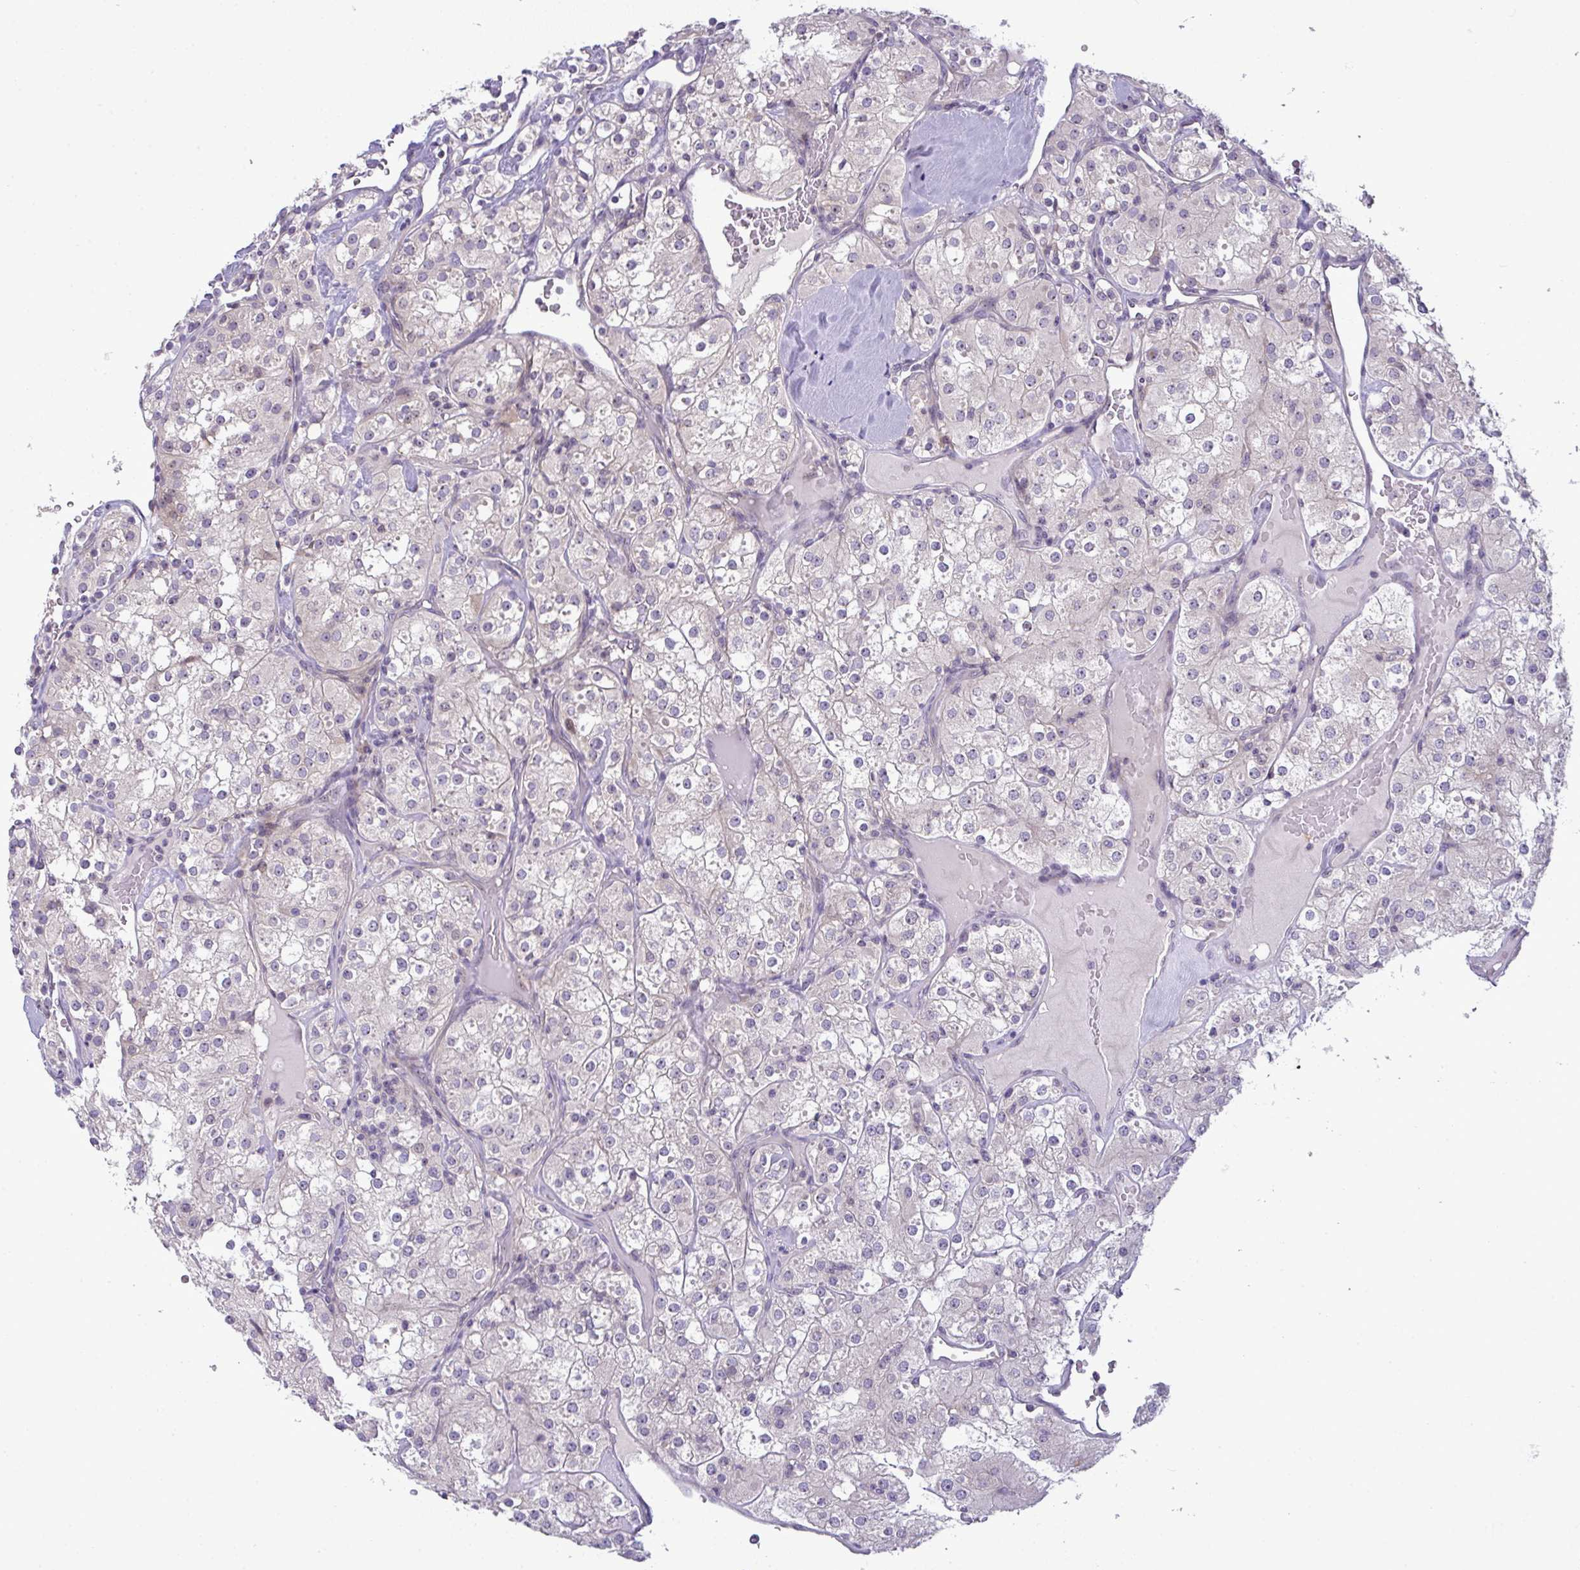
{"staining": {"intensity": "negative", "quantity": "none", "location": "none"}, "tissue": "renal cancer", "cell_type": "Tumor cells", "image_type": "cancer", "snomed": [{"axis": "morphology", "description": "Adenocarcinoma, NOS"}, {"axis": "topography", "description": "Kidney"}], "caption": "High magnification brightfield microscopy of renal cancer stained with DAB (3,3'-diaminobenzidine) (brown) and counterstained with hematoxylin (blue): tumor cells show no significant expression.", "gene": "NT5C1A", "patient": {"sex": "male", "age": 77}}